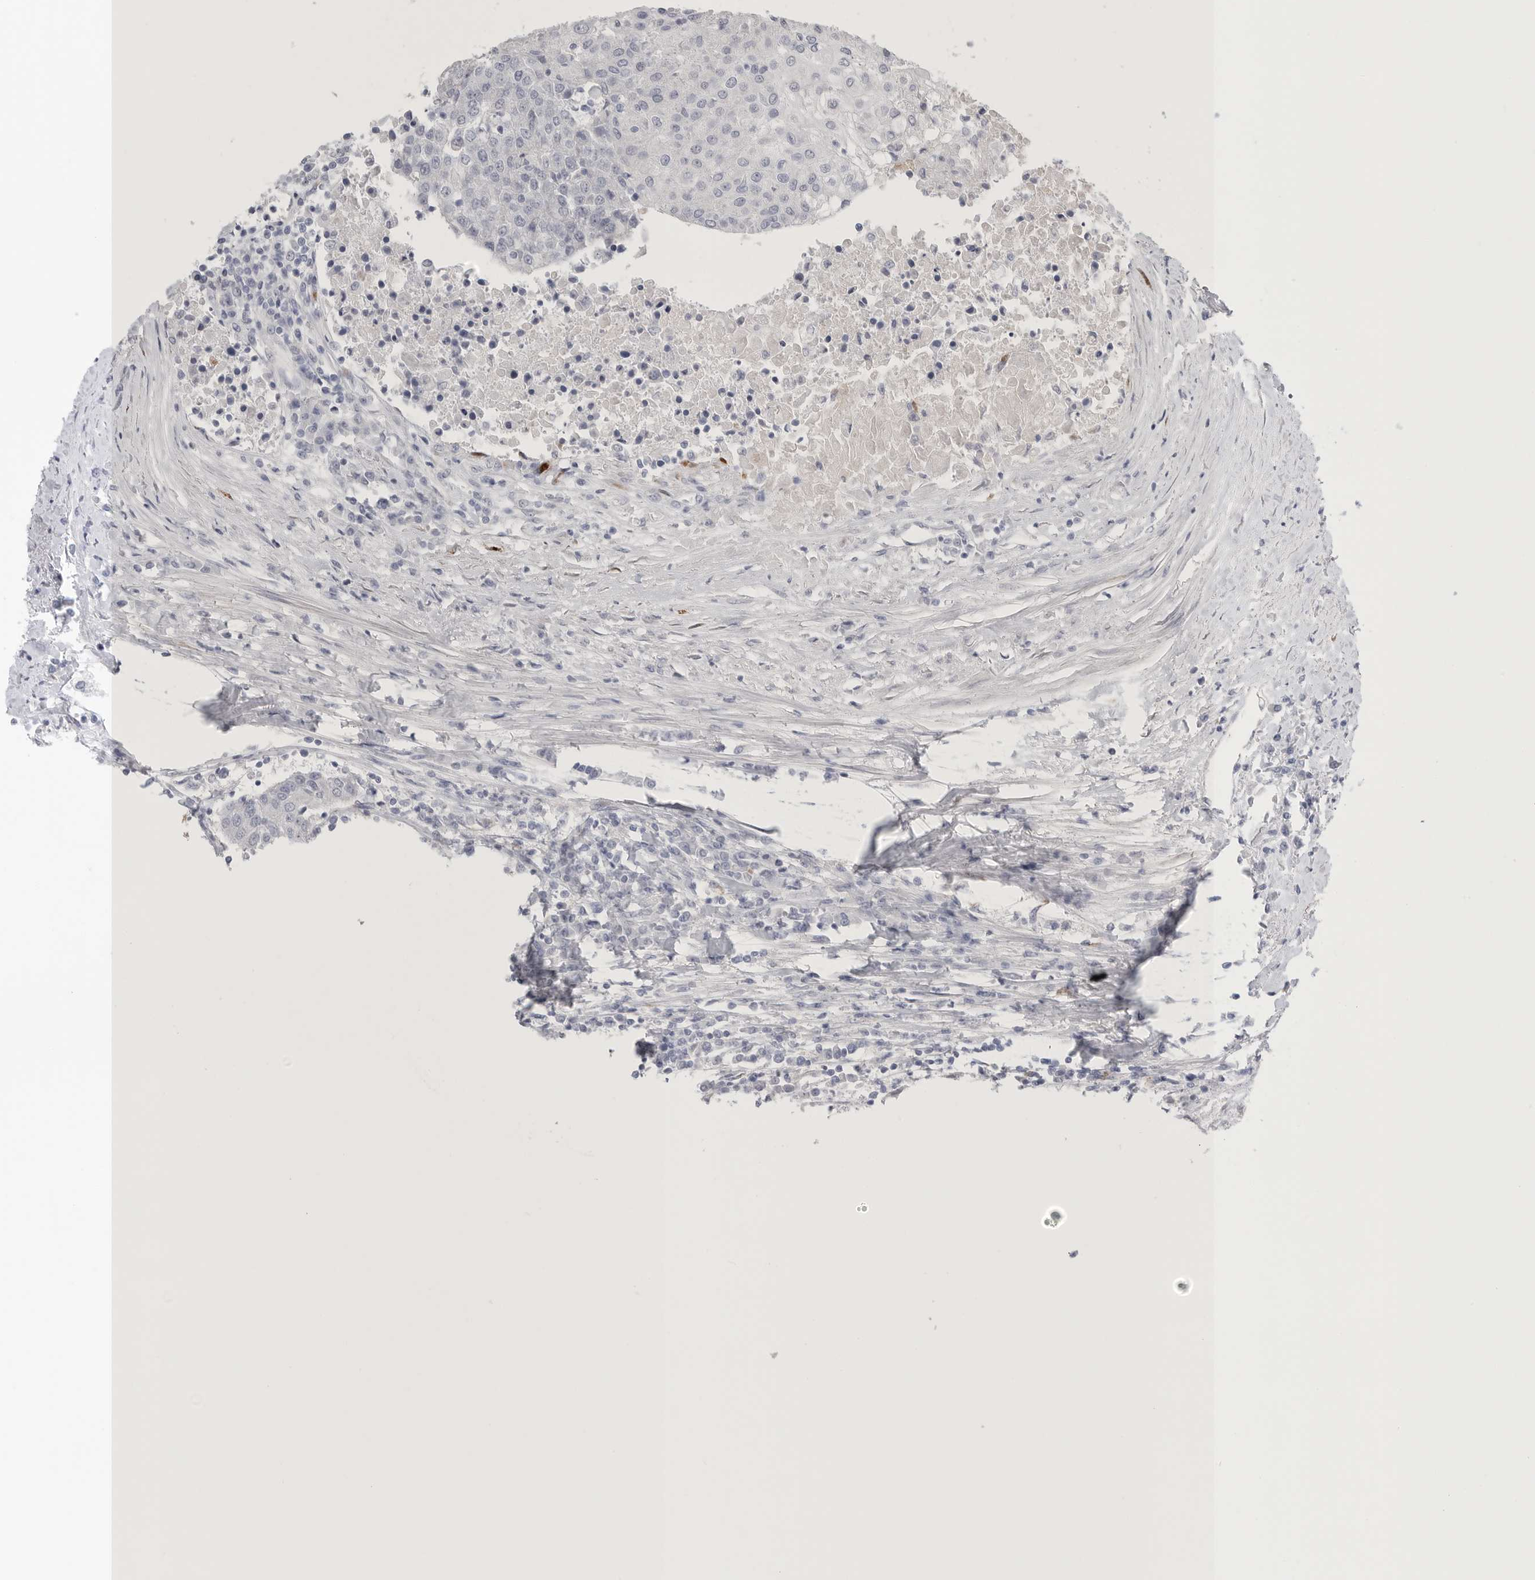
{"staining": {"intensity": "negative", "quantity": "none", "location": "none"}, "tissue": "urothelial cancer", "cell_type": "Tumor cells", "image_type": "cancer", "snomed": [{"axis": "morphology", "description": "Urothelial carcinoma, High grade"}, {"axis": "topography", "description": "Urinary bladder"}], "caption": "DAB immunohistochemical staining of high-grade urothelial carcinoma reveals no significant positivity in tumor cells.", "gene": "TIMP1", "patient": {"sex": "female", "age": 85}}